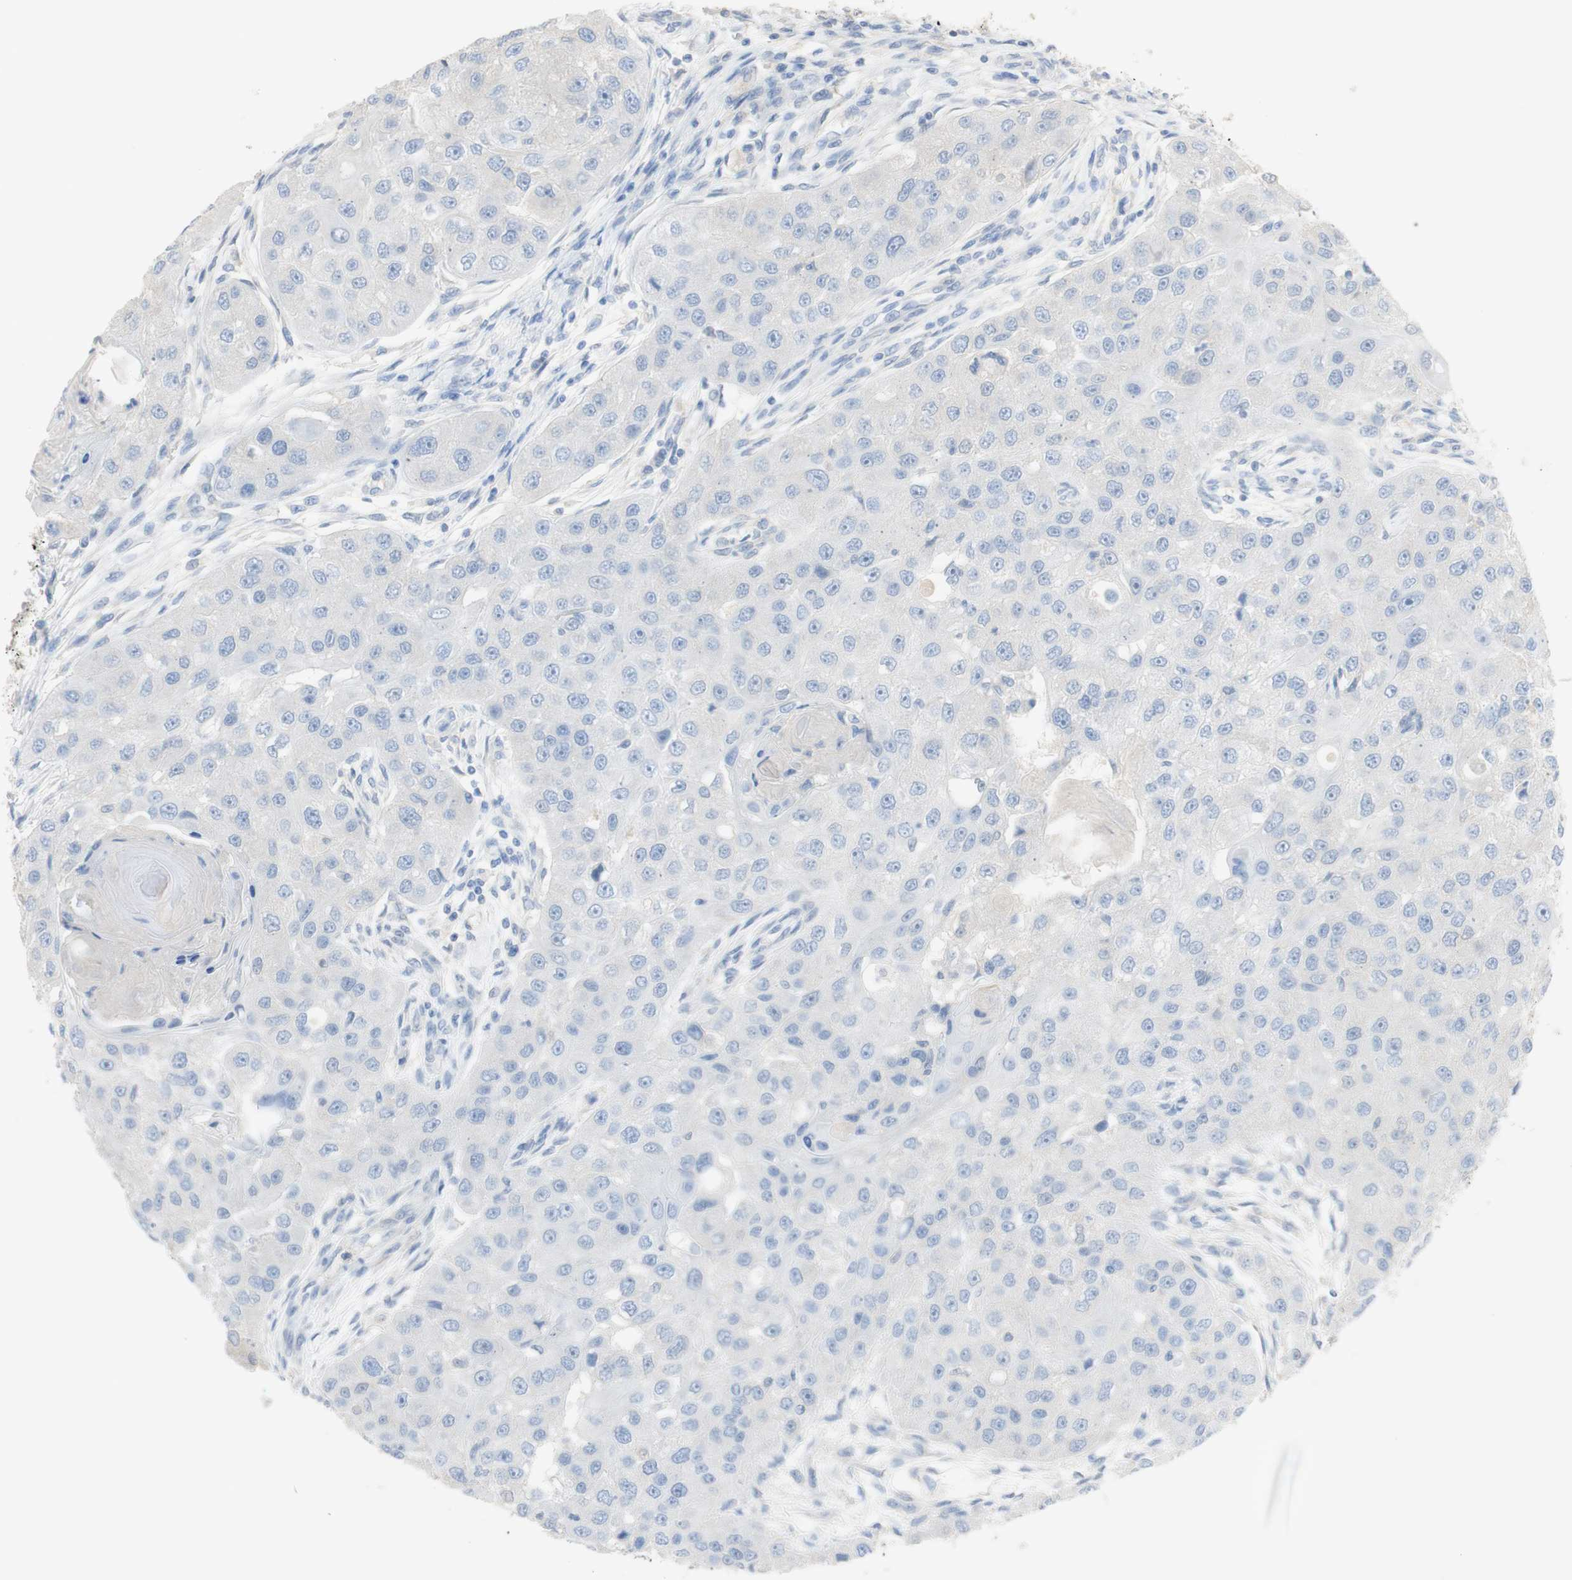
{"staining": {"intensity": "negative", "quantity": "none", "location": "none"}, "tissue": "head and neck cancer", "cell_type": "Tumor cells", "image_type": "cancer", "snomed": [{"axis": "morphology", "description": "Normal tissue, NOS"}, {"axis": "morphology", "description": "Squamous cell carcinoma, NOS"}, {"axis": "topography", "description": "Skeletal muscle"}, {"axis": "topography", "description": "Head-Neck"}], "caption": "An IHC micrograph of head and neck cancer (squamous cell carcinoma) is shown. There is no staining in tumor cells of head and neck cancer (squamous cell carcinoma).", "gene": "SELENBP1", "patient": {"sex": "male", "age": 51}}